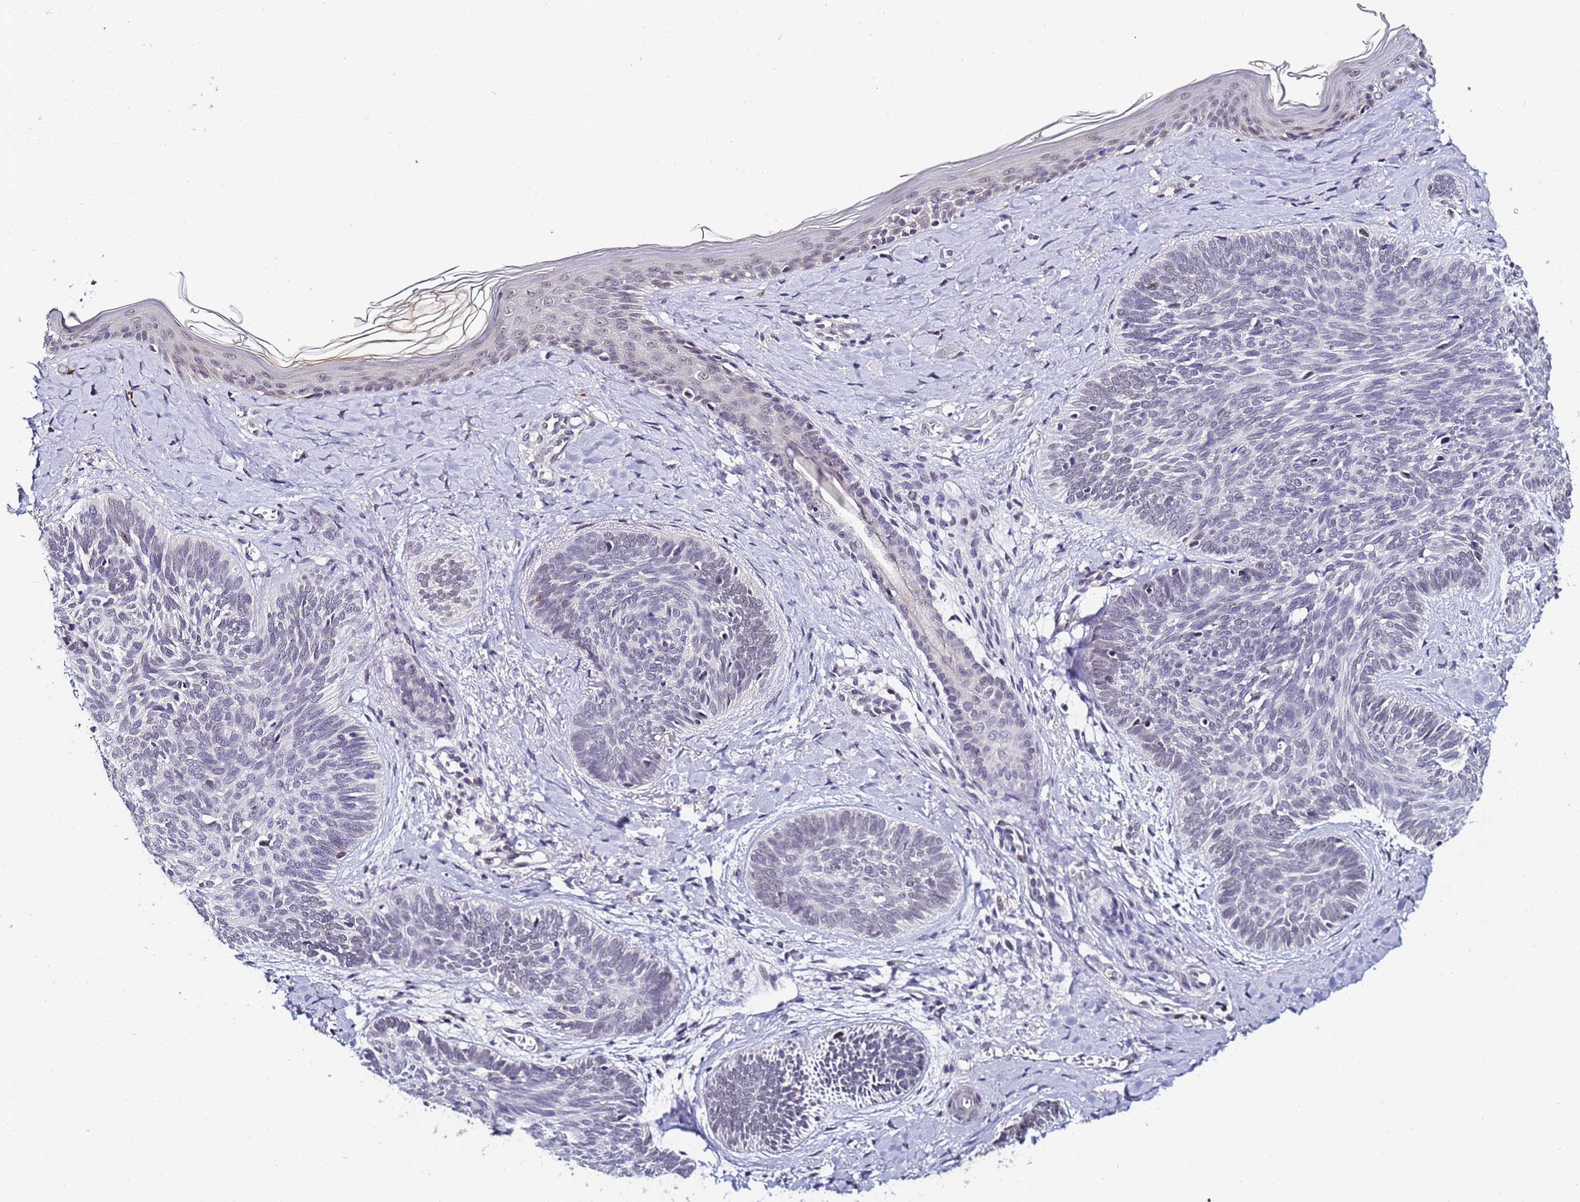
{"staining": {"intensity": "negative", "quantity": "none", "location": "none"}, "tissue": "skin cancer", "cell_type": "Tumor cells", "image_type": "cancer", "snomed": [{"axis": "morphology", "description": "Basal cell carcinoma"}, {"axis": "topography", "description": "Skin"}], "caption": "Human skin cancer stained for a protein using IHC demonstrates no expression in tumor cells.", "gene": "LSM3", "patient": {"sex": "female", "age": 81}}